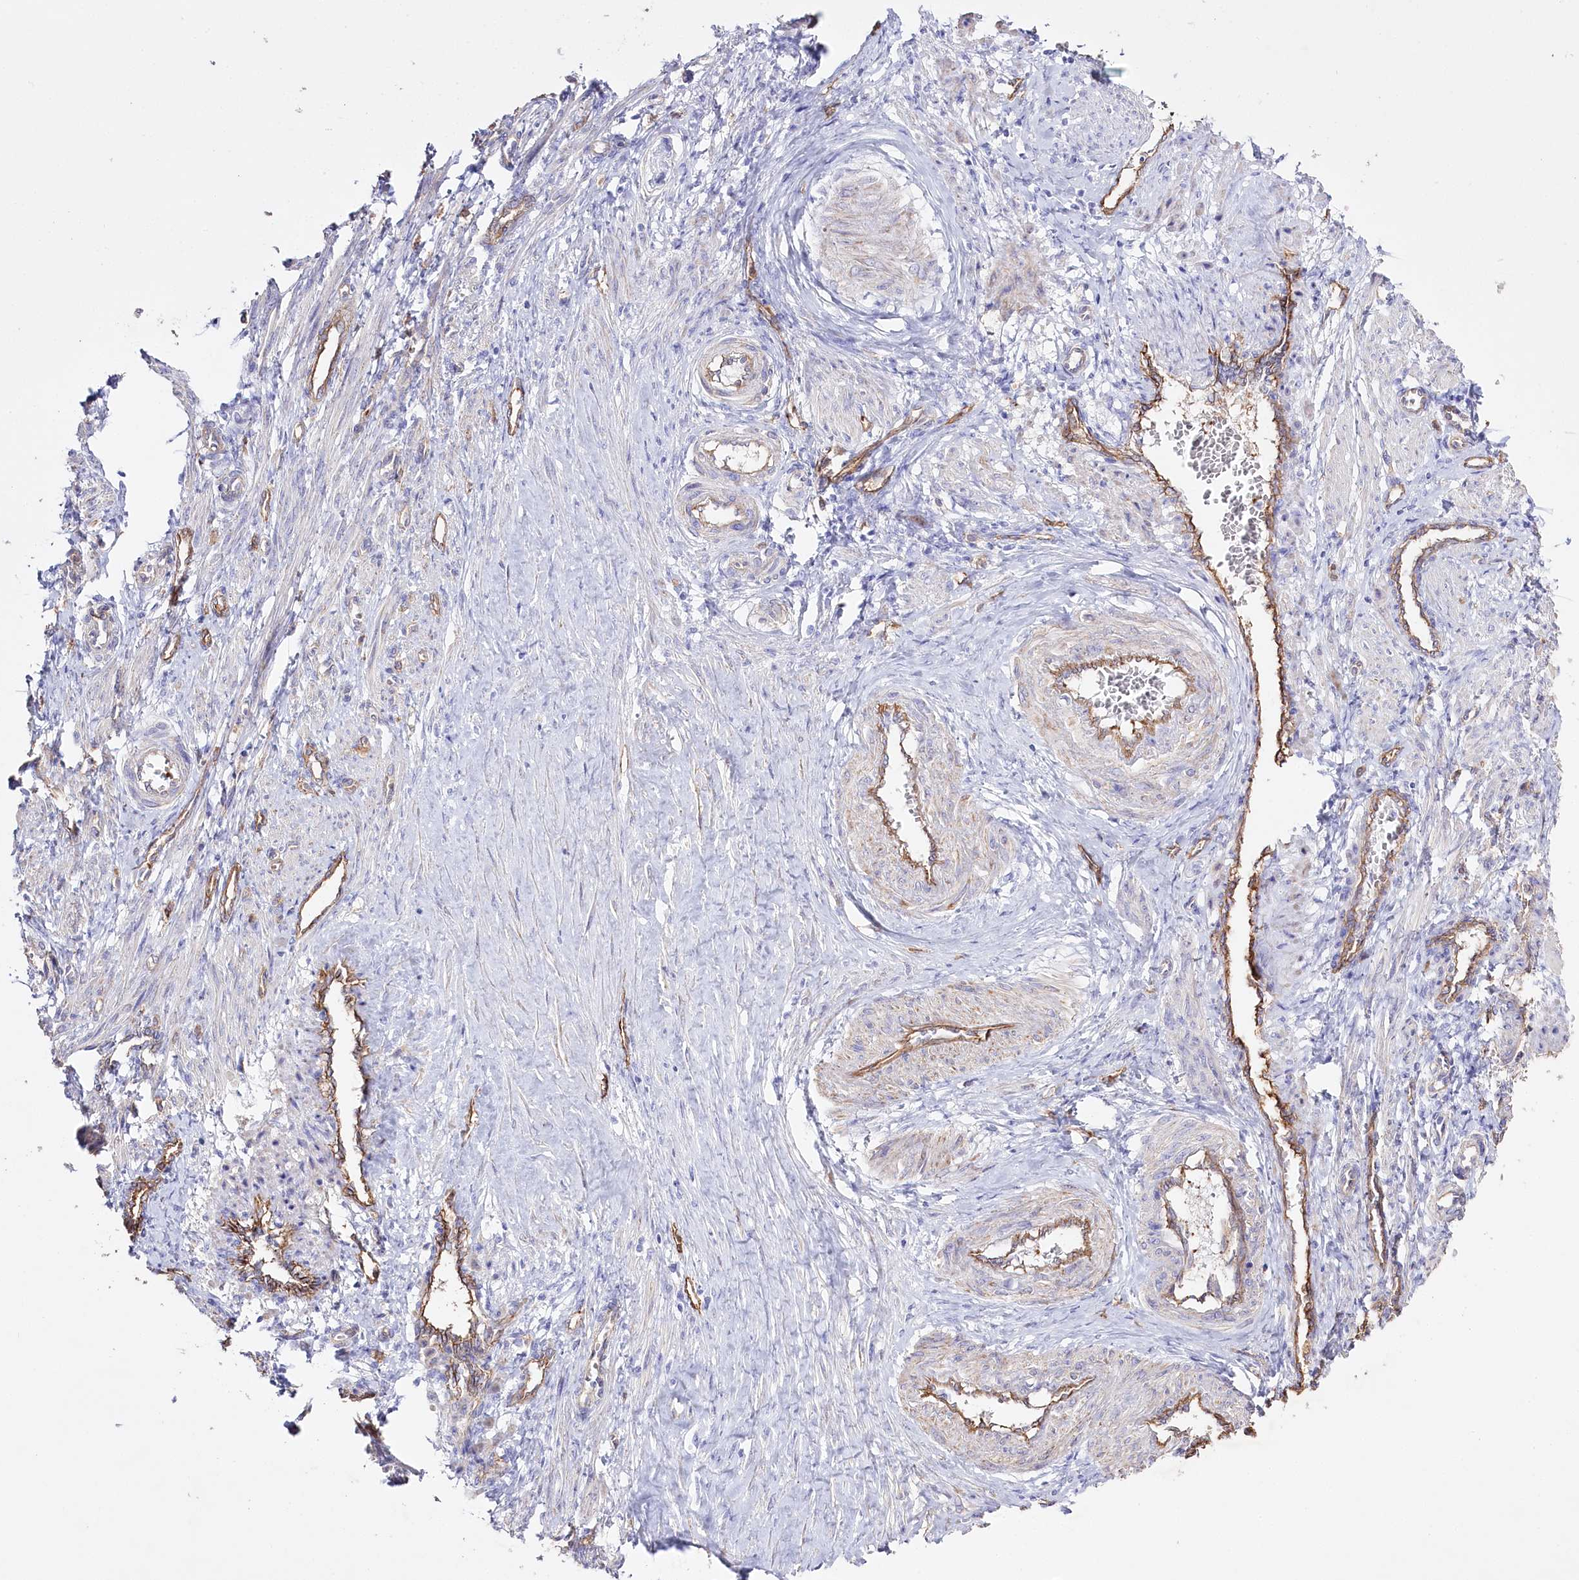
{"staining": {"intensity": "moderate", "quantity": "<25%", "location": "cytoplasmic/membranous"}, "tissue": "smooth muscle", "cell_type": "Smooth muscle cells", "image_type": "normal", "snomed": [{"axis": "morphology", "description": "Normal tissue, NOS"}, {"axis": "topography", "description": "Endometrium"}], "caption": "This is an image of immunohistochemistry (IHC) staining of unremarkable smooth muscle, which shows moderate expression in the cytoplasmic/membranous of smooth muscle cells.", "gene": "SLC39A10", "patient": {"sex": "female", "age": 33}}